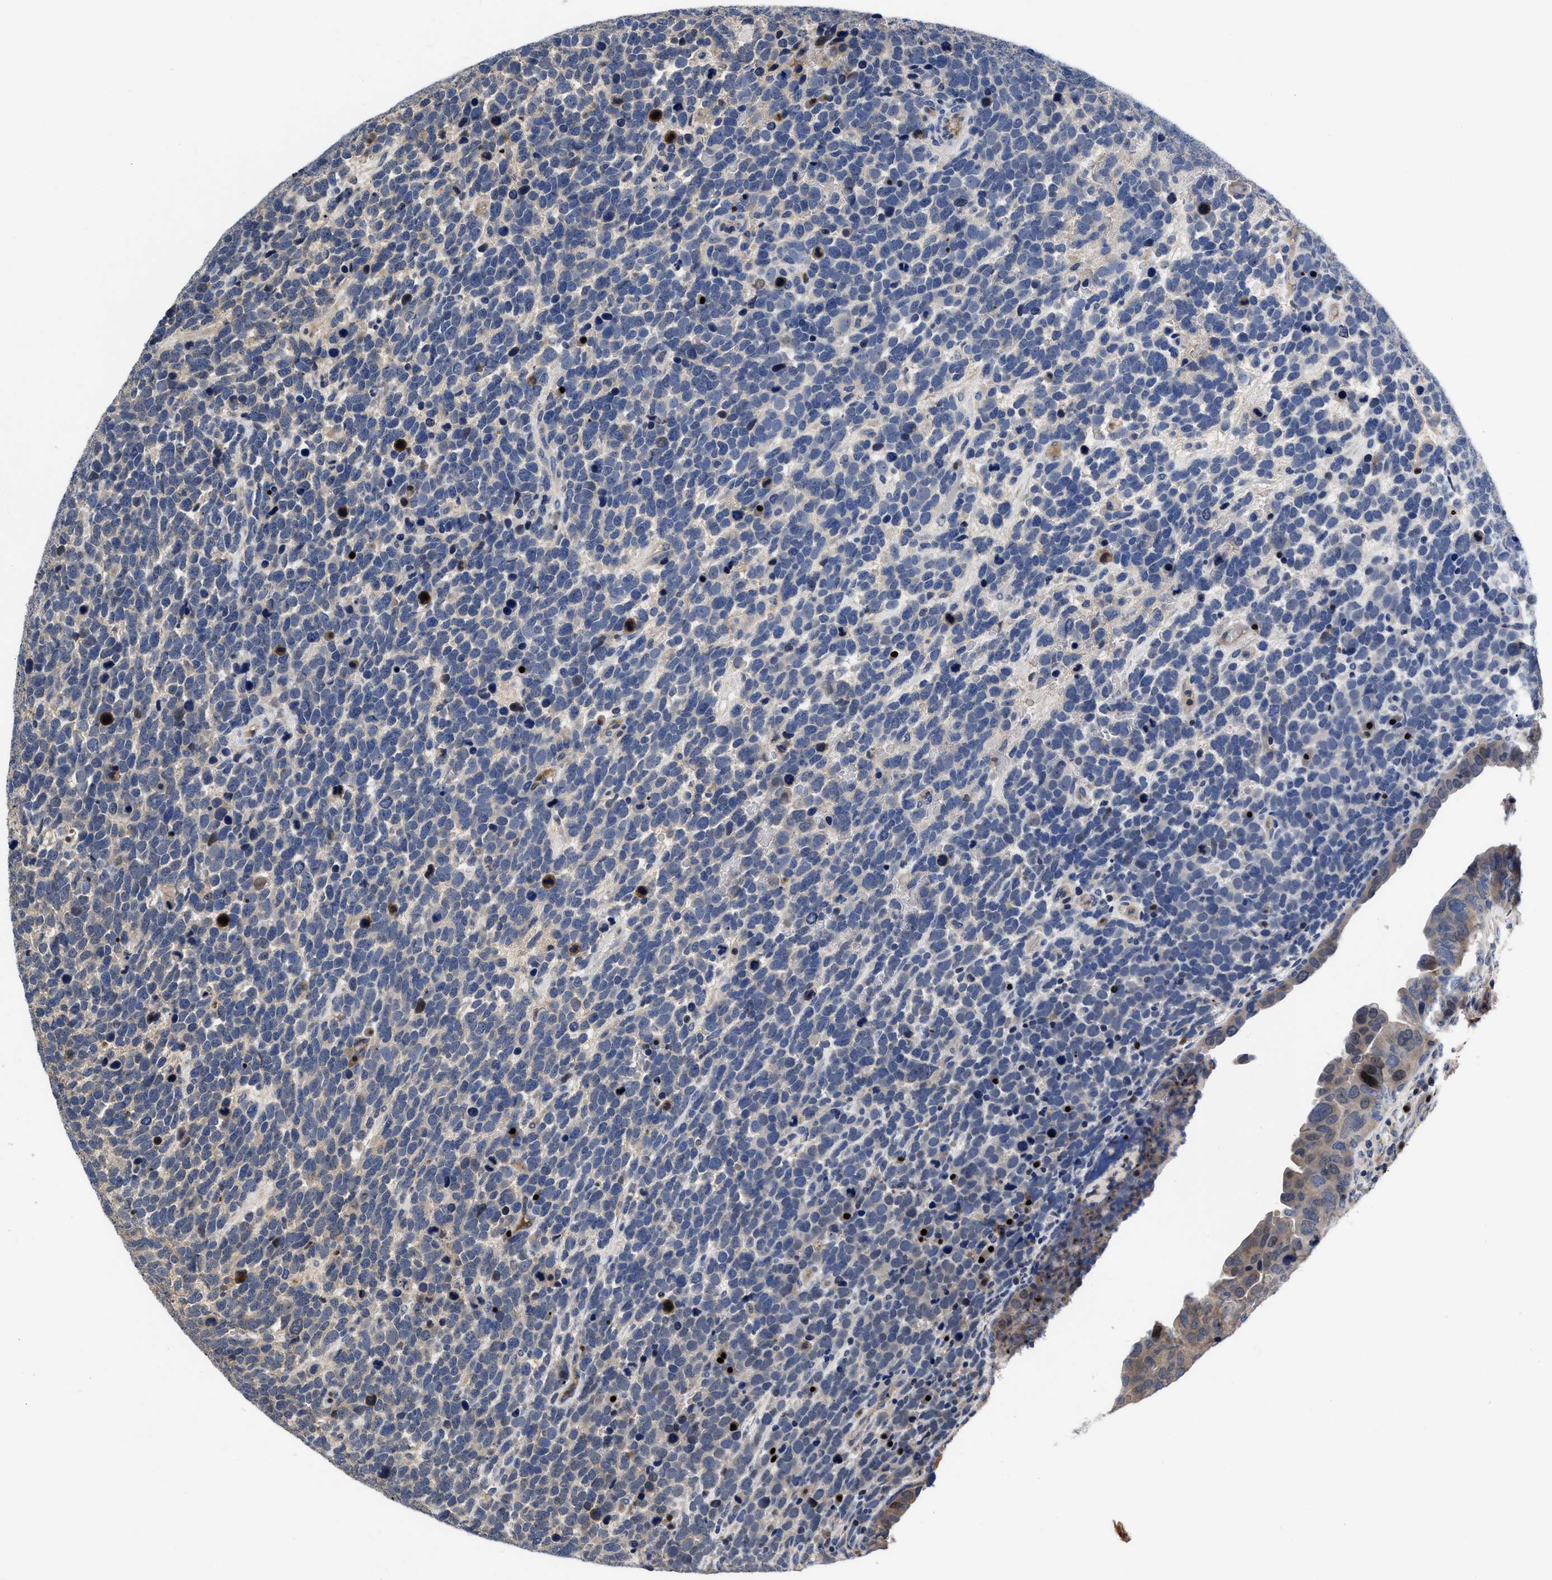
{"staining": {"intensity": "weak", "quantity": "<25%", "location": "cytoplasmic/membranous"}, "tissue": "urothelial cancer", "cell_type": "Tumor cells", "image_type": "cancer", "snomed": [{"axis": "morphology", "description": "Urothelial carcinoma, High grade"}, {"axis": "topography", "description": "Urinary bladder"}], "caption": "Immunohistochemical staining of human urothelial carcinoma (high-grade) exhibits no significant staining in tumor cells. (DAB immunohistochemistry visualized using brightfield microscopy, high magnification).", "gene": "FAM200A", "patient": {"sex": "female", "age": 82}}